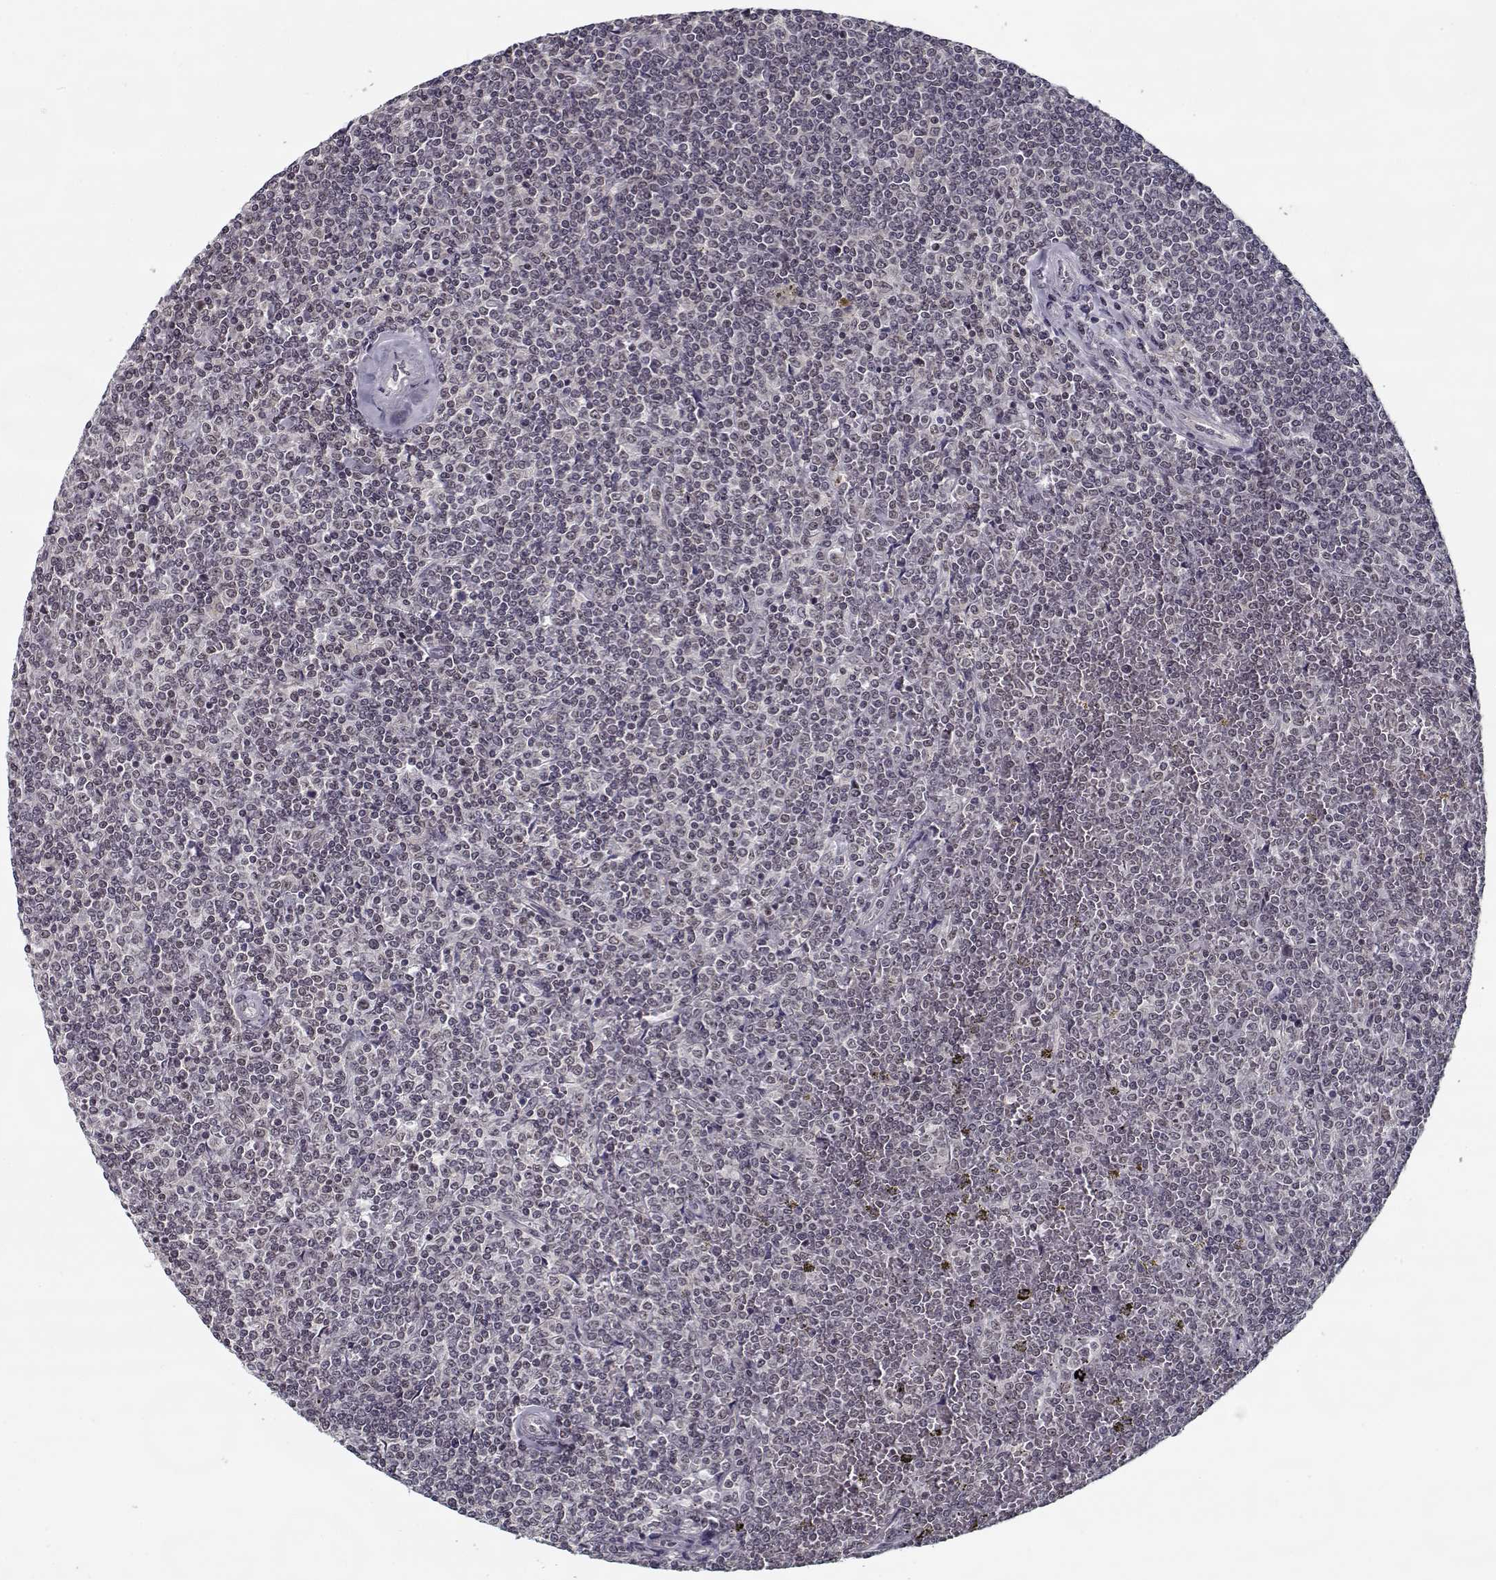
{"staining": {"intensity": "negative", "quantity": "none", "location": "none"}, "tissue": "lymphoma", "cell_type": "Tumor cells", "image_type": "cancer", "snomed": [{"axis": "morphology", "description": "Malignant lymphoma, non-Hodgkin's type, Low grade"}, {"axis": "topography", "description": "Spleen"}], "caption": "Immunohistochemical staining of lymphoma exhibits no significant expression in tumor cells.", "gene": "TESPA1", "patient": {"sex": "female", "age": 19}}